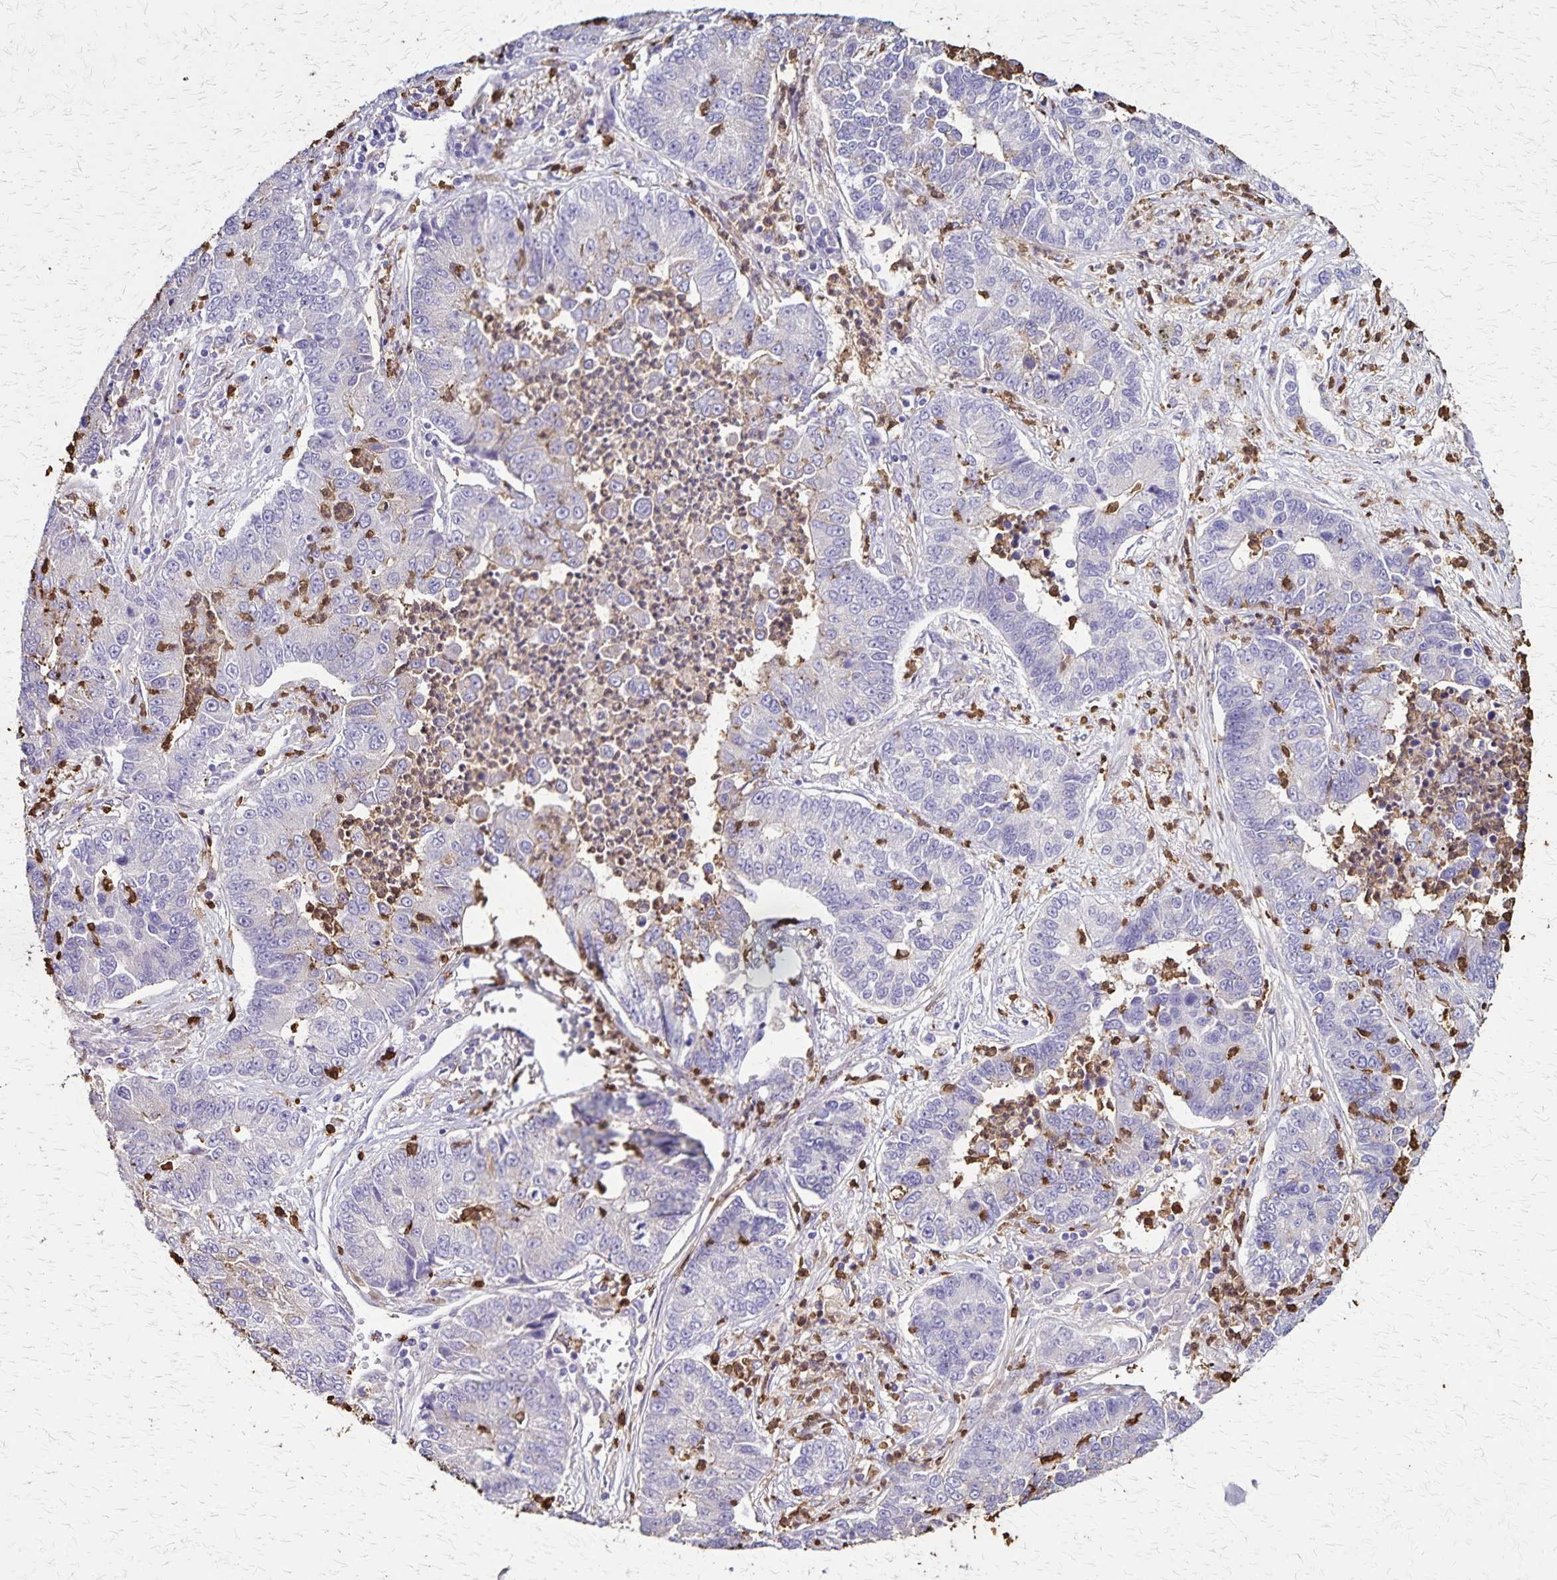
{"staining": {"intensity": "negative", "quantity": "none", "location": "none"}, "tissue": "lung cancer", "cell_type": "Tumor cells", "image_type": "cancer", "snomed": [{"axis": "morphology", "description": "Adenocarcinoma, NOS"}, {"axis": "topography", "description": "Lung"}], "caption": "Tumor cells show no significant expression in lung cancer.", "gene": "ULBP3", "patient": {"sex": "female", "age": 57}}